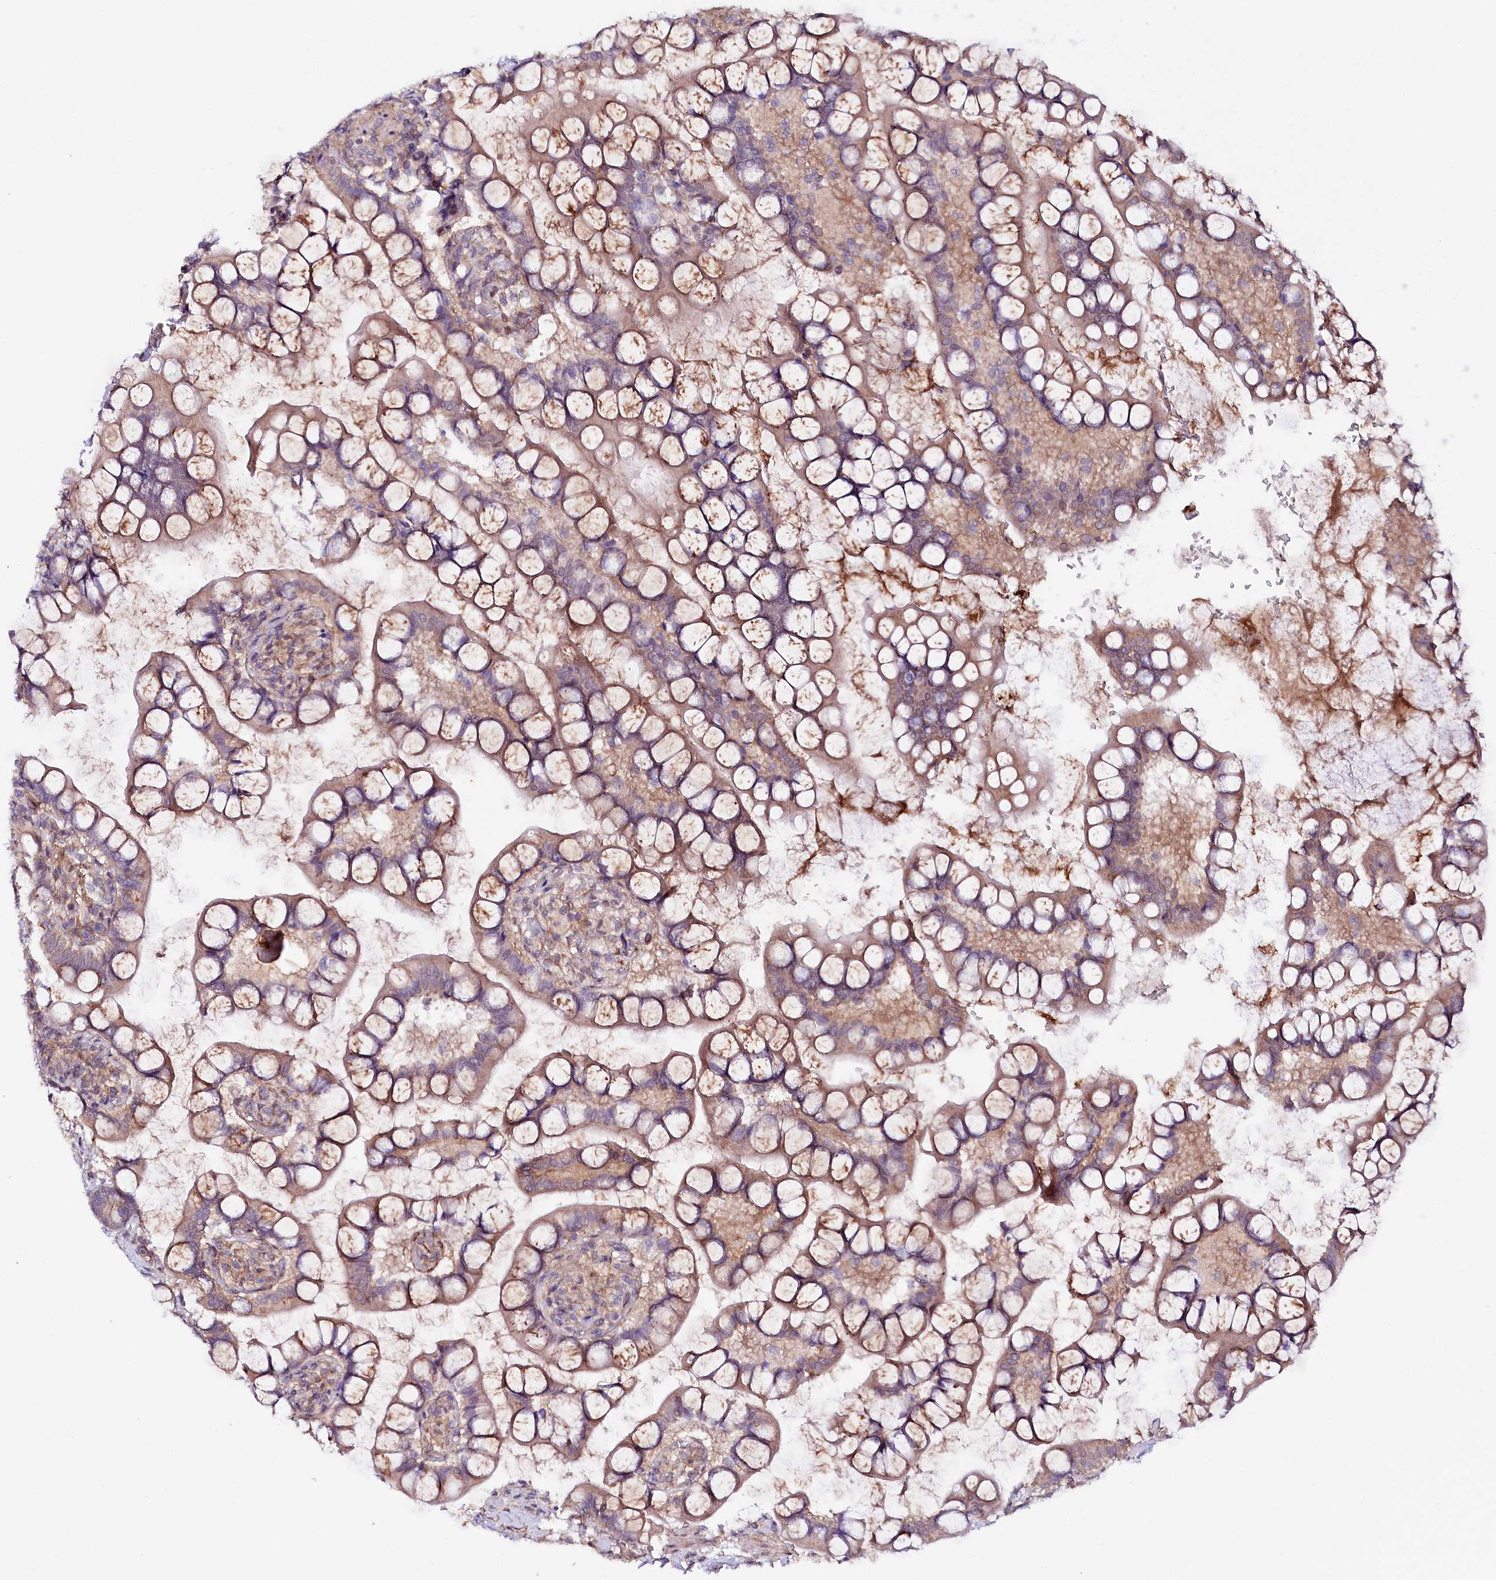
{"staining": {"intensity": "weak", "quantity": ">75%", "location": "cytoplasmic/membranous"}, "tissue": "small intestine", "cell_type": "Glandular cells", "image_type": "normal", "snomed": [{"axis": "morphology", "description": "Normal tissue, NOS"}, {"axis": "topography", "description": "Small intestine"}], "caption": "Small intestine stained with a brown dye shows weak cytoplasmic/membranous positive staining in approximately >75% of glandular cells.", "gene": "PHLDB1", "patient": {"sex": "male", "age": 52}}